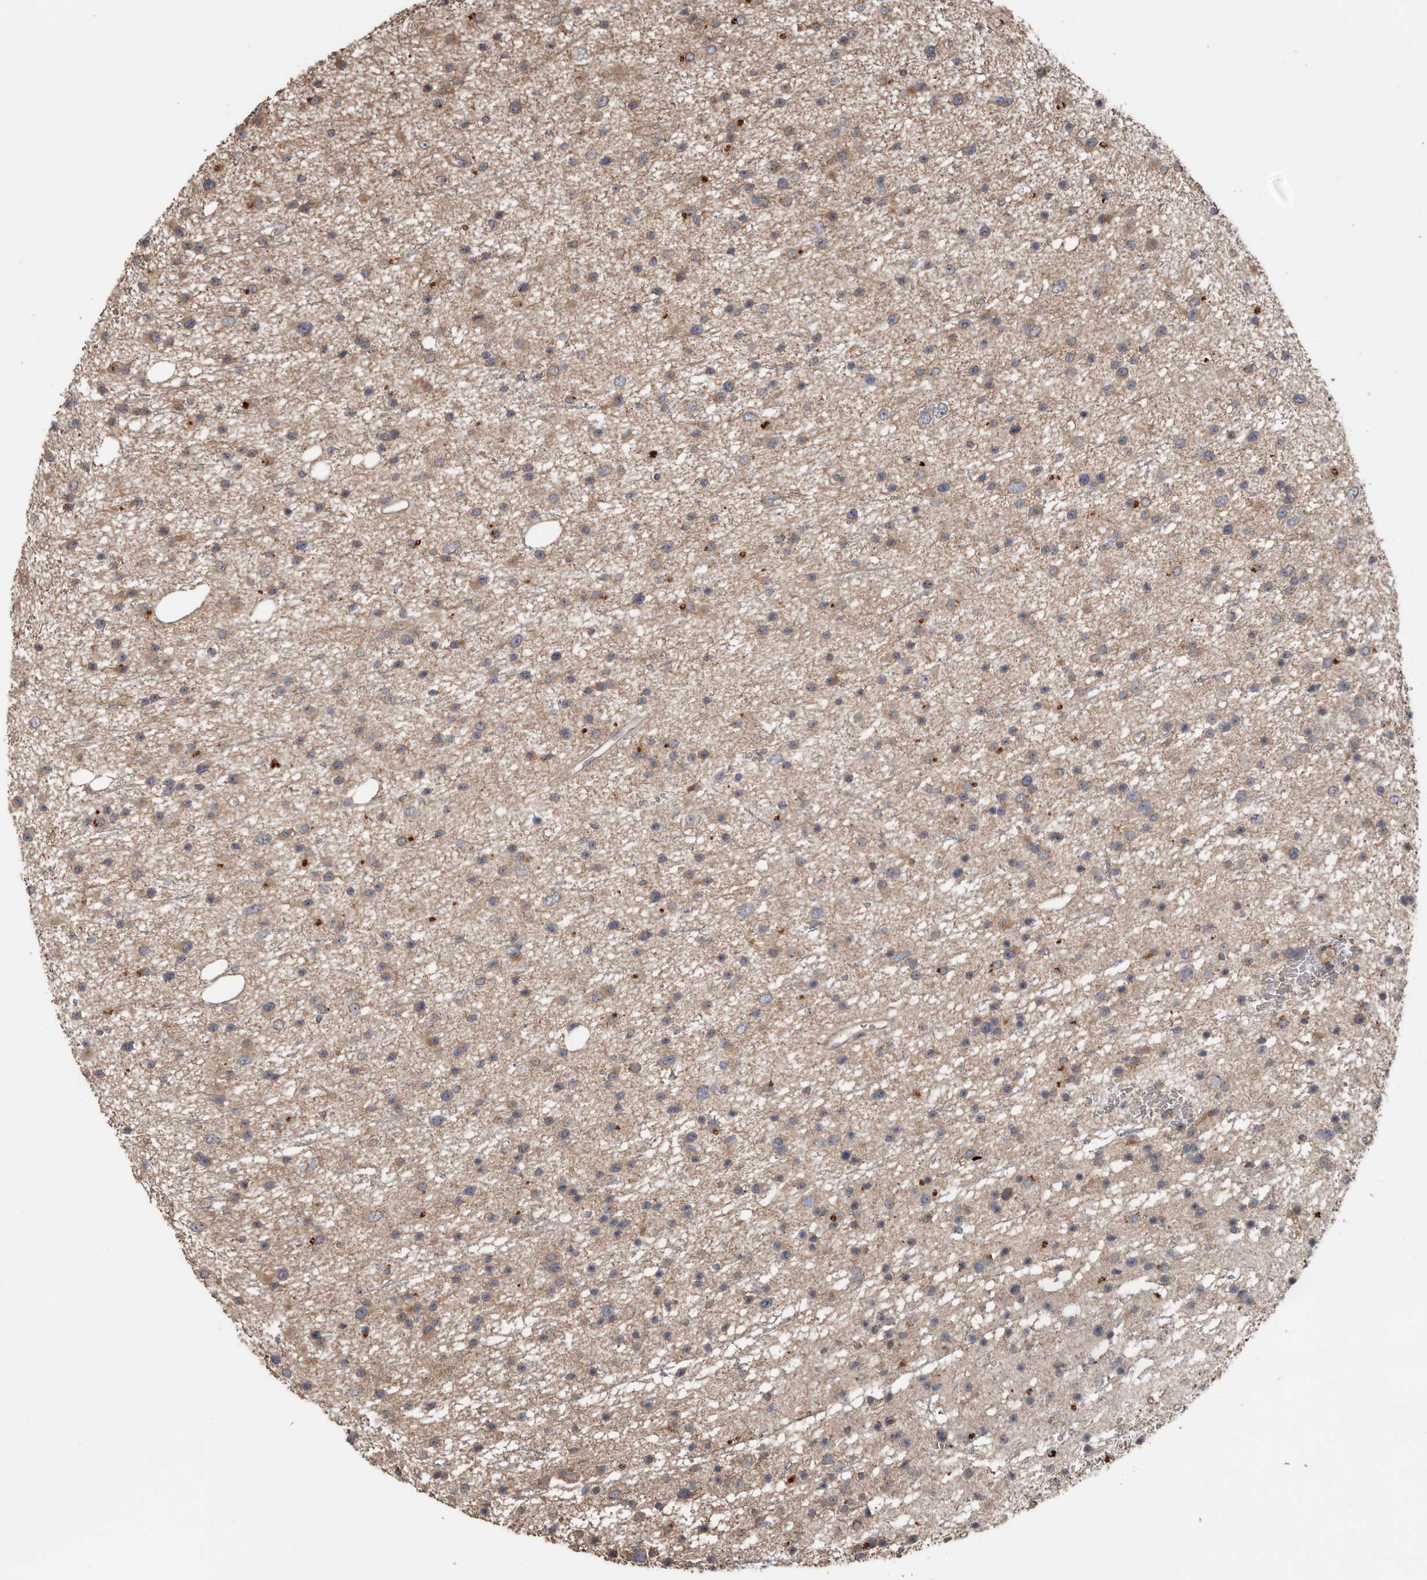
{"staining": {"intensity": "weak", "quantity": "<25%", "location": "cytoplasmic/membranous"}, "tissue": "glioma", "cell_type": "Tumor cells", "image_type": "cancer", "snomed": [{"axis": "morphology", "description": "Glioma, malignant, Low grade"}, {"axis": "topography", "description": "Cerebral cortex"}], "caption": "This micrograph is of glioma stained with IHC to label a protein in brown with the nuclei are counter-stained blue. There is no expression in tumor cells.", "gene": "HYAL4", "patient": {"sex": "female", "age": 39}}